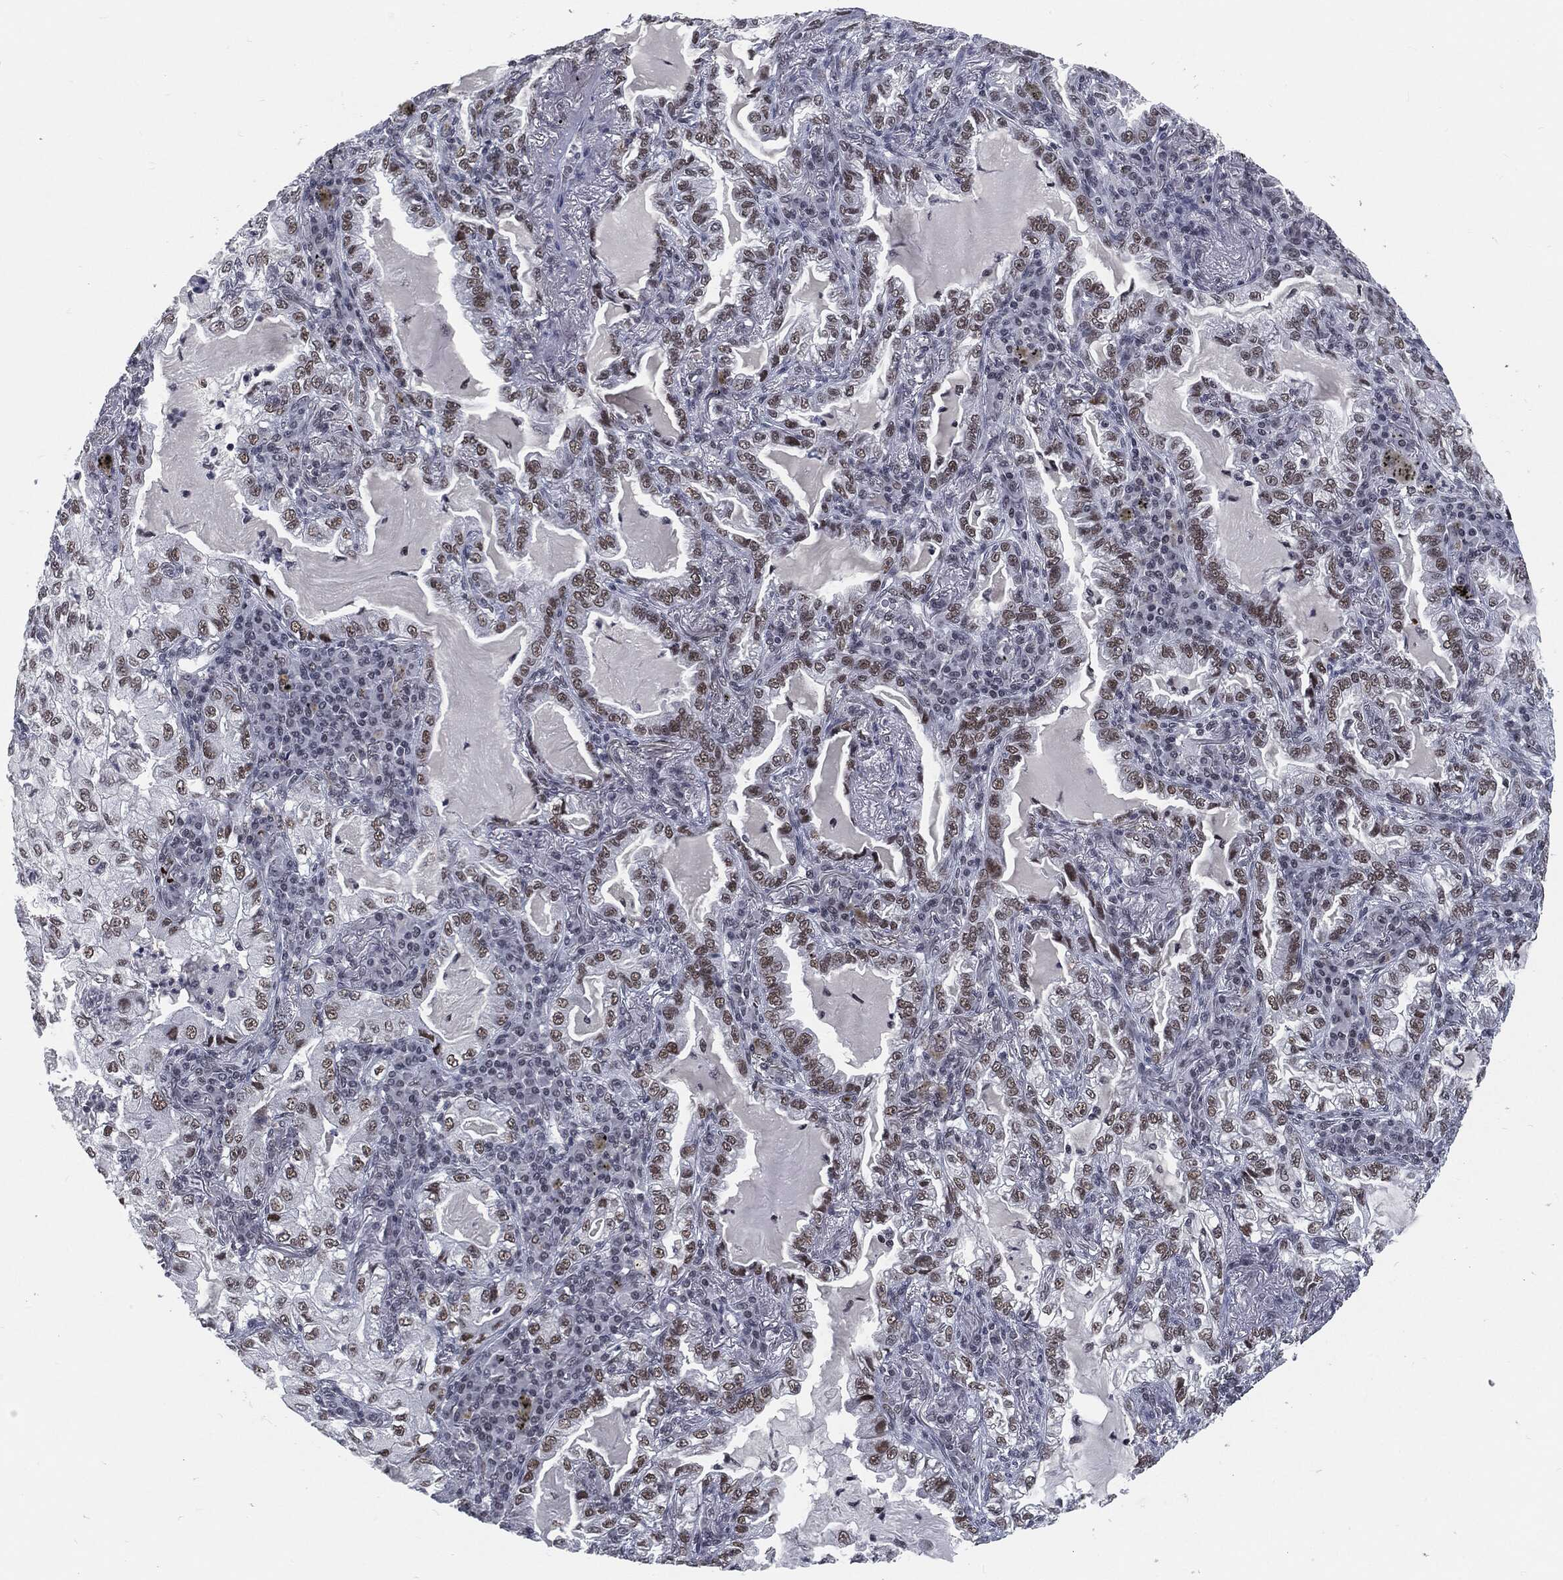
{"staining": {"intensity": "weak", "quantity": "25%-75%", "location": "nuclear"}, "tissue": "lung cancer", "cell_type": "Tumor cells", "image_type": "cancer", "snomed": [{"axis": "morphology", "description": "Adenocarcinoma, NOS"}, {"axis": "topography", "description": "Lung"}], "caption": "Protein staining by IHC demonstrates weak nuclear positivity in approximately 25%-75% of tumor cells in lung adenocarcinoma.", "gene": "ANXA1", "patient": {"sex": "female", "age": 73}}